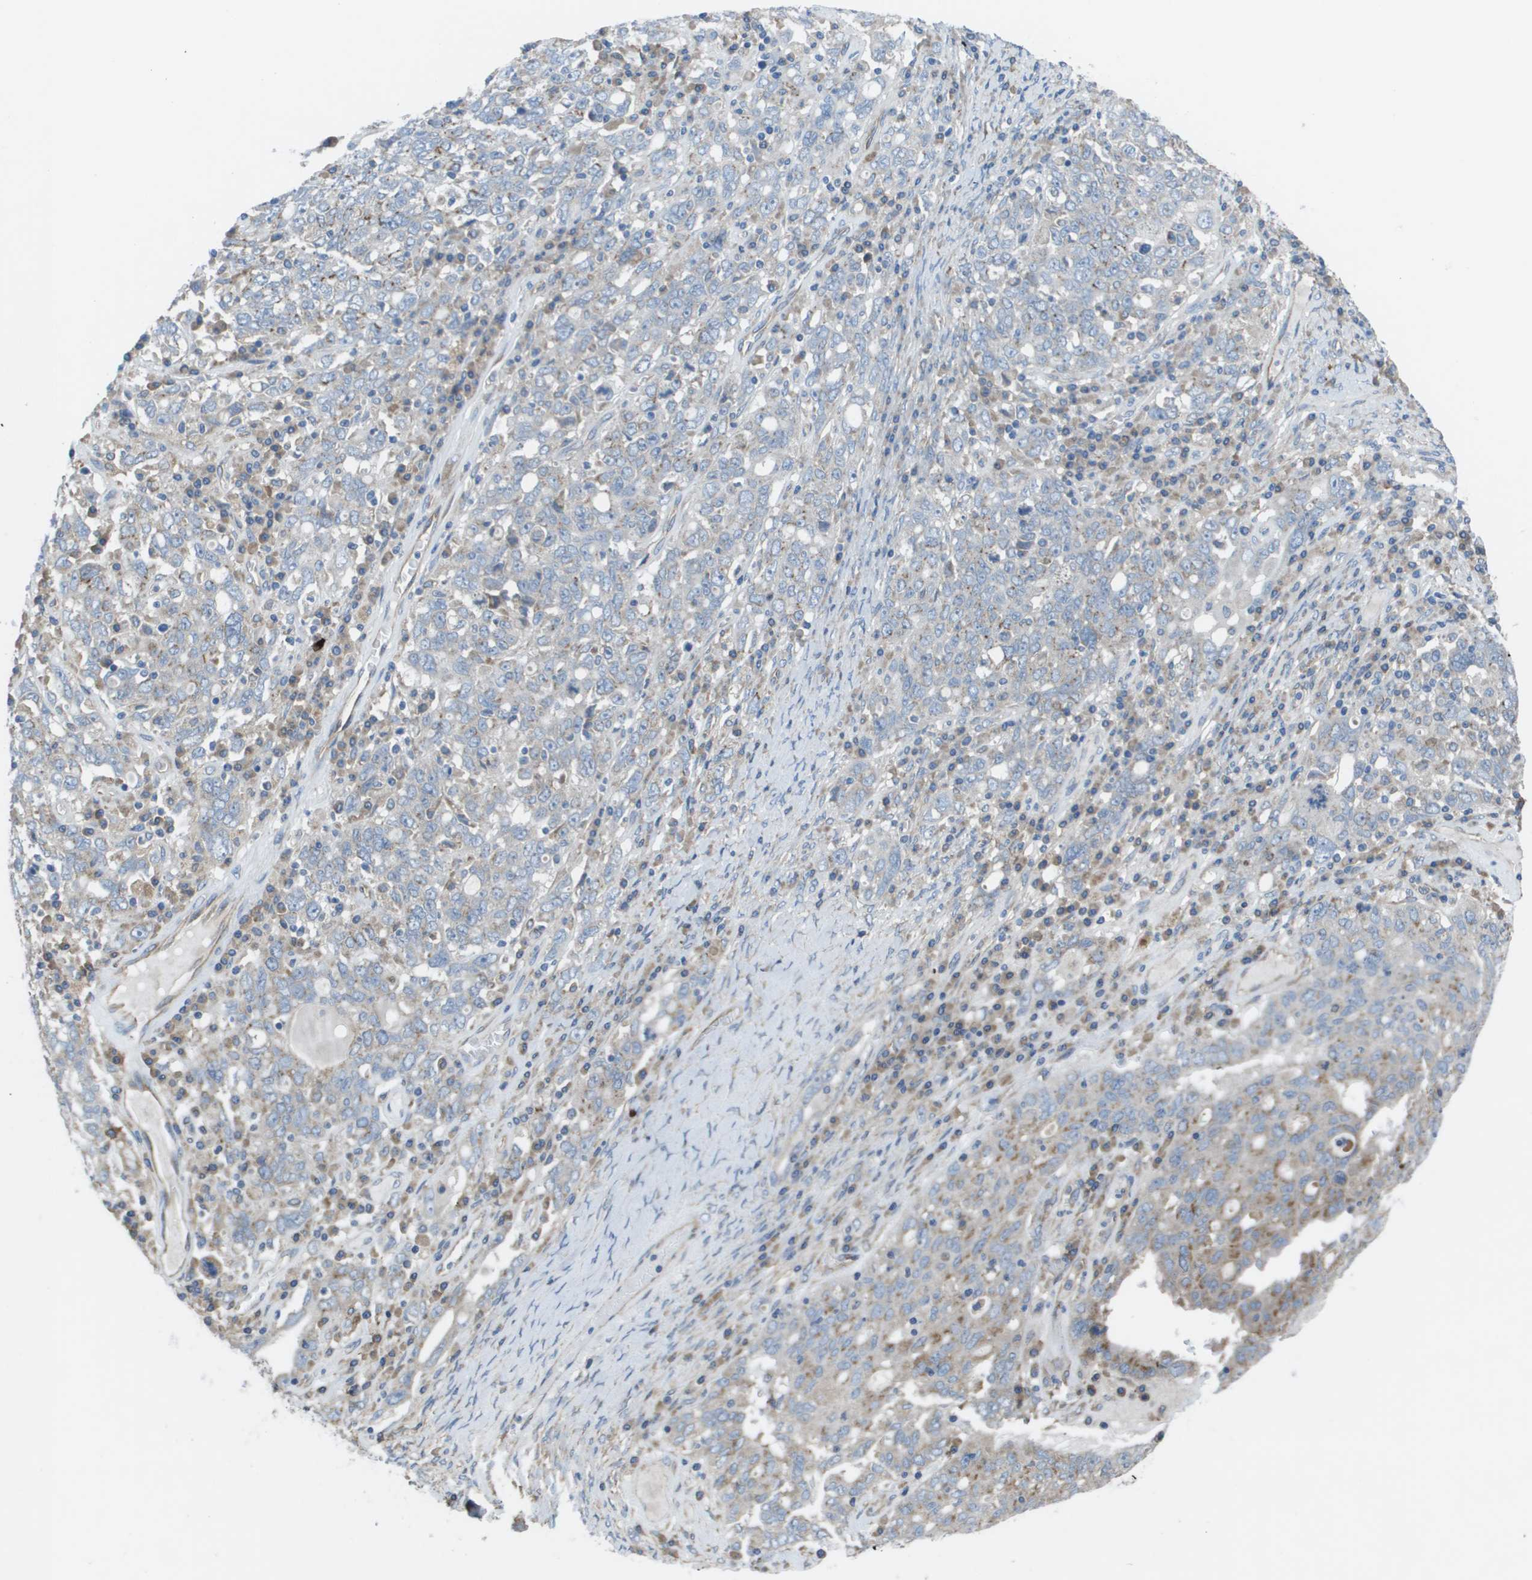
{"staining": {"intensity": "negative", "quantity": "none", "location": "none"}, "tissue": "ovarian cancer", "cell_type": "Tumor cells", "image_type": "cancer", "snomed": [{"axis": "morphology", "description": "Carcinoma, endometroid"}, {"axis": "topography", "description": "Ovary"}], "caption": "Tumor cells show no significant protein expression in endometroid carcinoma (ovarian).", "gene": "CLCN2", "patient": {"sex": "female", "age": 62}}